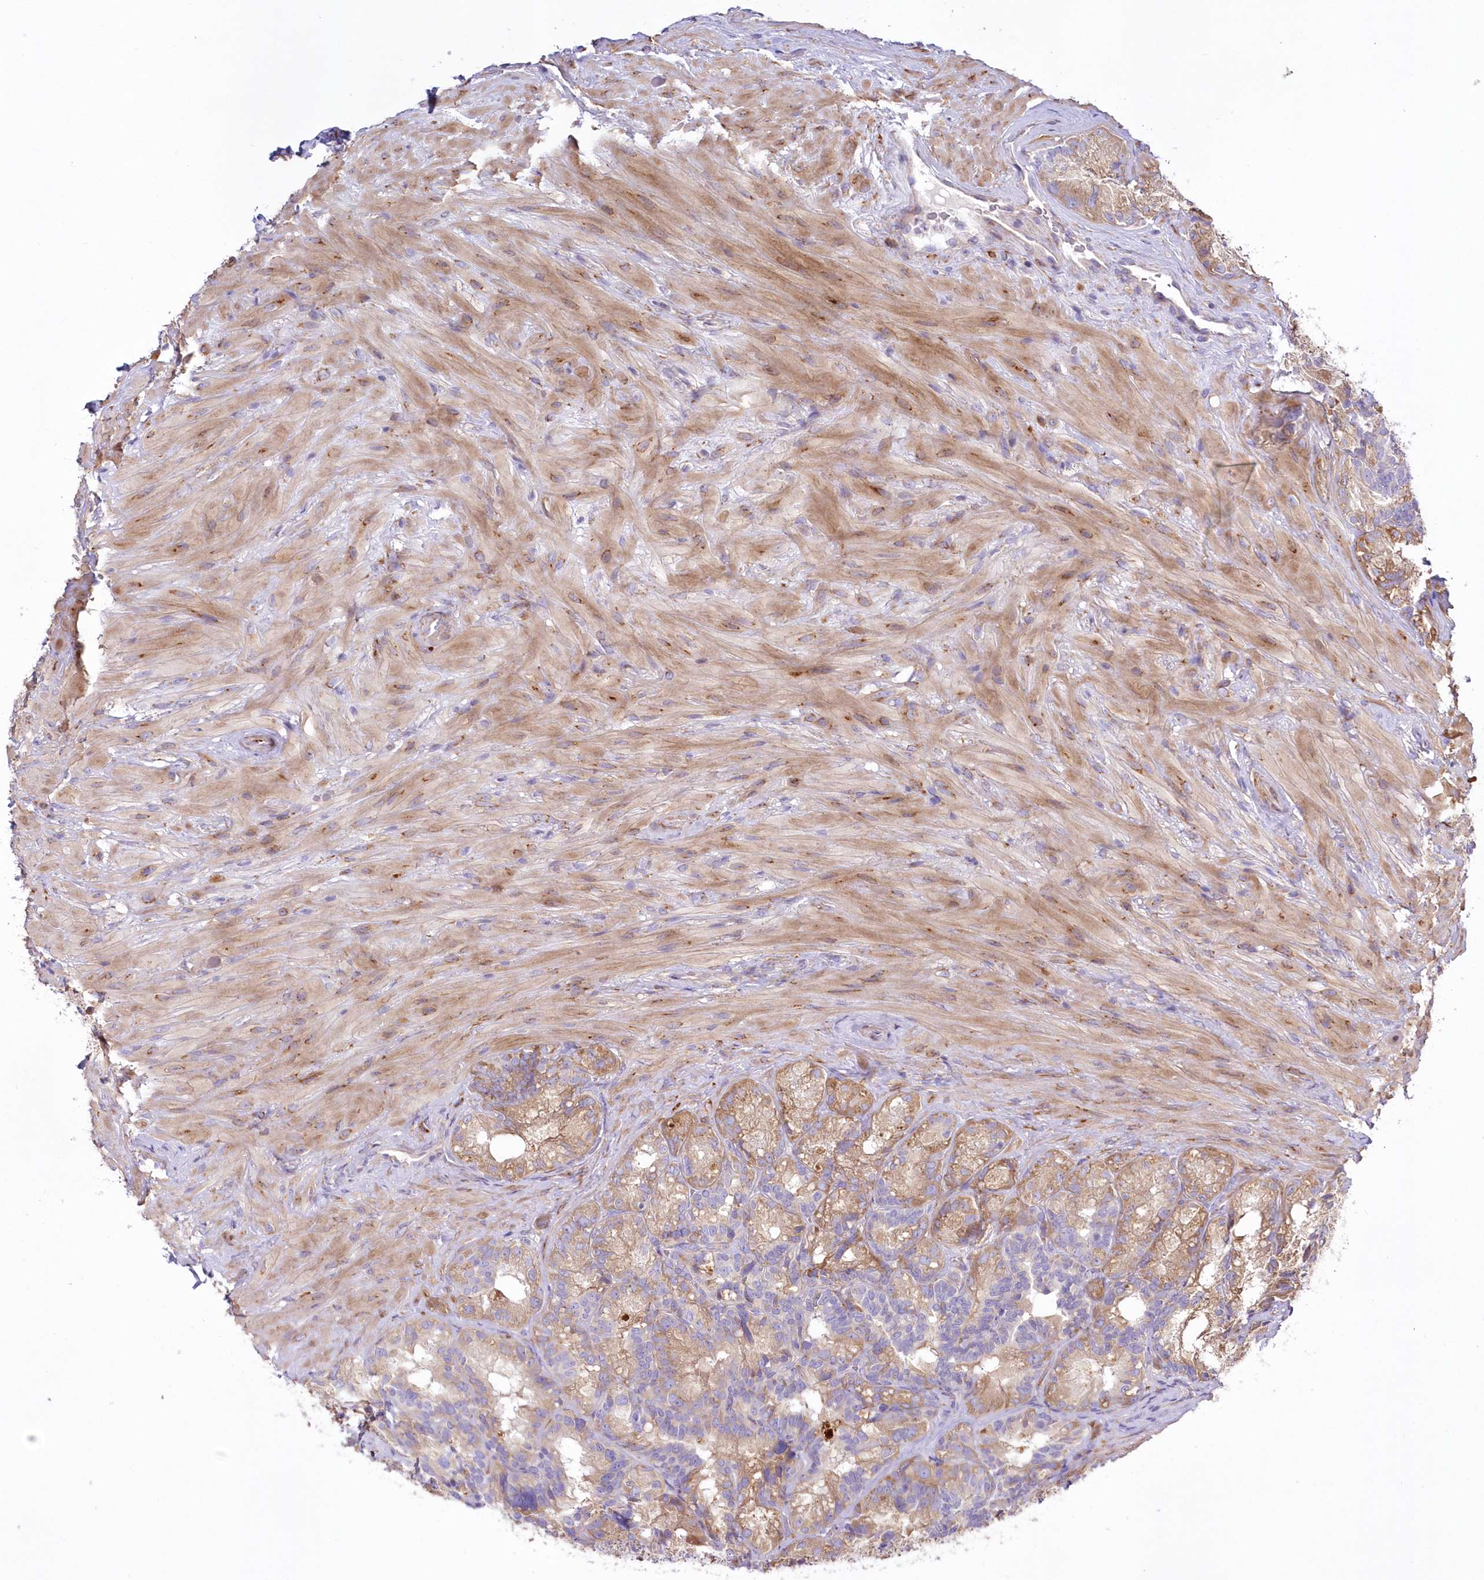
{"staining": {"intensity": "moderate", "quantity": ">75%", "location": "cytoplasmic/membranous"}, "tissue": "seminal vesicle", "cell_type": "Glandular cells", "image_type": "normal", "snomed": [{"axis": "morphology", "description": "Normal tissue, NOS"}, {"axis": "topography", "description": "Seminal veicle"}], "caption": "Seminal vesicle was stained to show a protein in brown. There is medium levels of moderate cytoplasmic/membranous expression in approximately >75% of glandular cells. The protein is shown in brown color, while the nuclei are stained blue.", "gene": "ARFGEF3", "patient": {"sex": "male", "age": 60}}